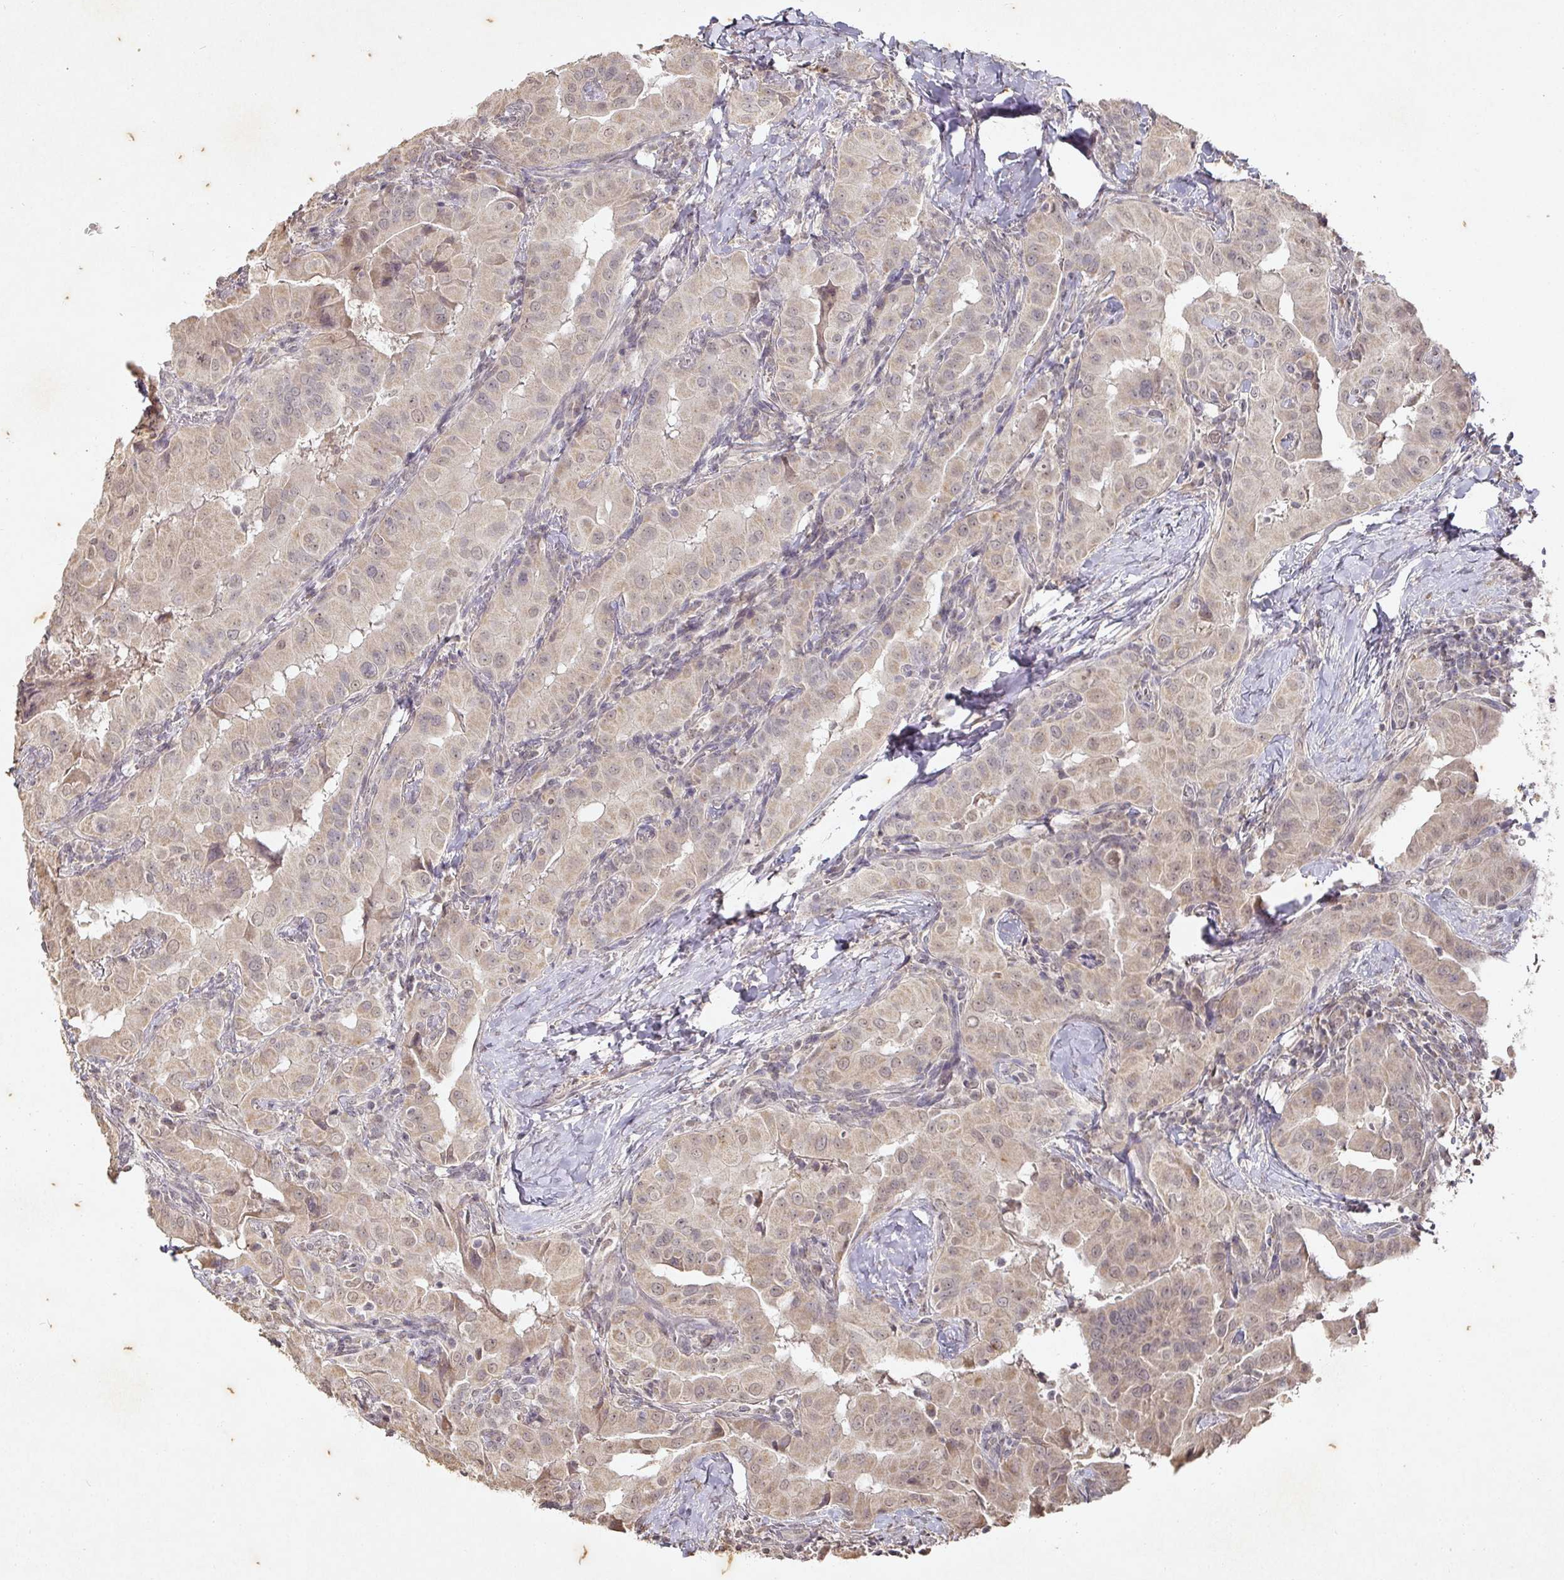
{"staining": {"intensity": "weak", "quantity": "25%-75%", "location": "cytoplasmic/membranous,nuclear"}, "tissue": "thyroid cancer", "cell_type": "Tumor cells", "image_type": "cancer", "snomed": [{"axis": "morphology", "description": "Papillary adenocarcinoma, NOS"}, {"axis": "topography", "description": "Thyroid gland"}], "caption": "Protein expression analysis of human papillary adenocarcinoma (thyroid) reveals weak cytoplasmic/membranous and nuclear positivity in approximately 25%-75% of tumor cells.", "gene": "CAPN5", "patient": {"sex": "male", "age": 33}}